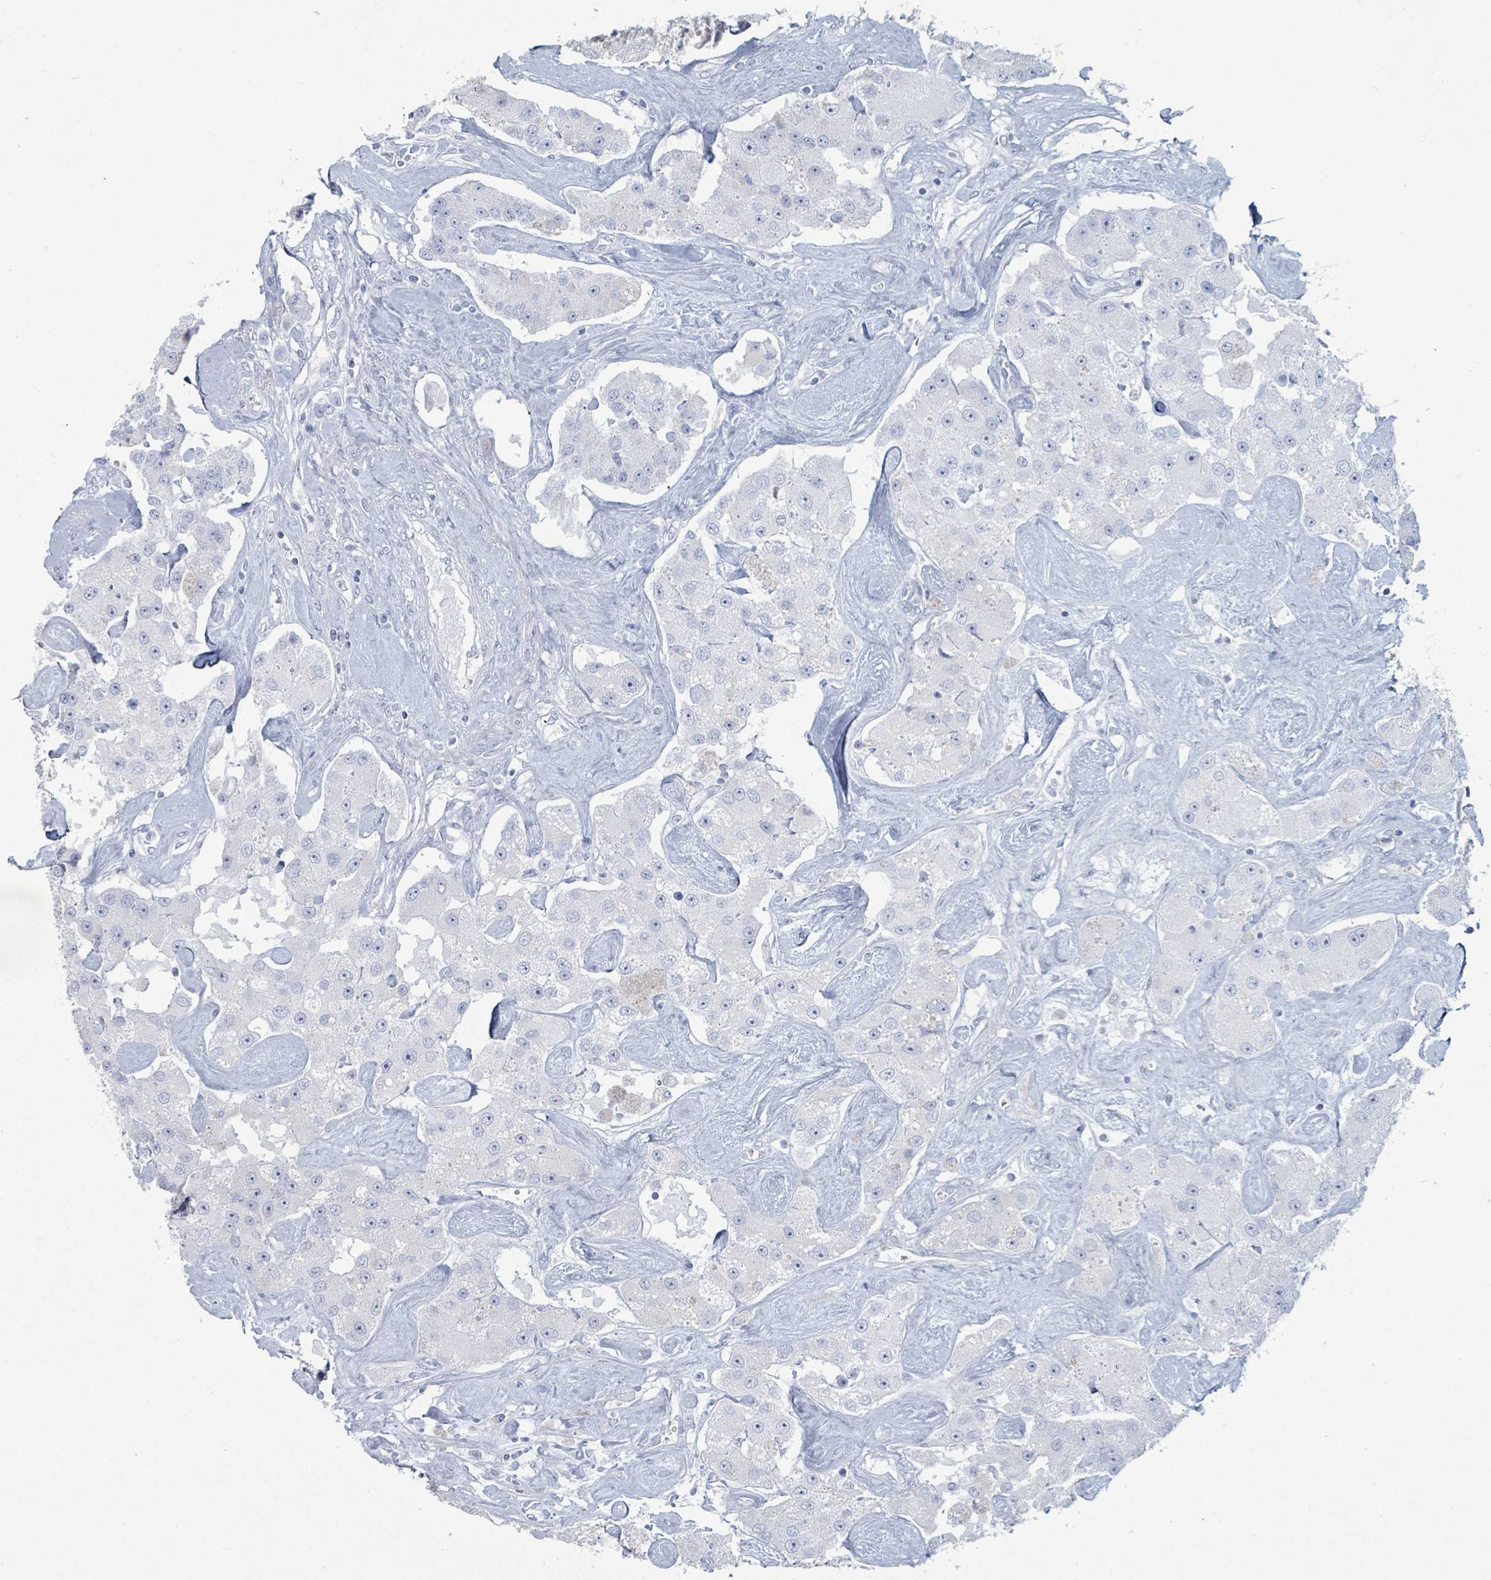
{"staining": {"intensity": "negative", "quantity": "none", "location": "none"}, "tissue": "carcinoid", "cell_type": "Tumor cells", "image_type": "cancer", "snomed": [{"axis": "morphology", "description": "Carcinoid, malignant, NOS"}, {"axis": "topography", "description": "Pancreas"}], "caption": "Immunohistochemical staining of carcinoid (malignant) displays no significant staining in tumor cells. (Brightfield microscopy of DAB IHC at high magnification).", "gene": "PGA3", "patient": {"sex": "male", "age": 41}}